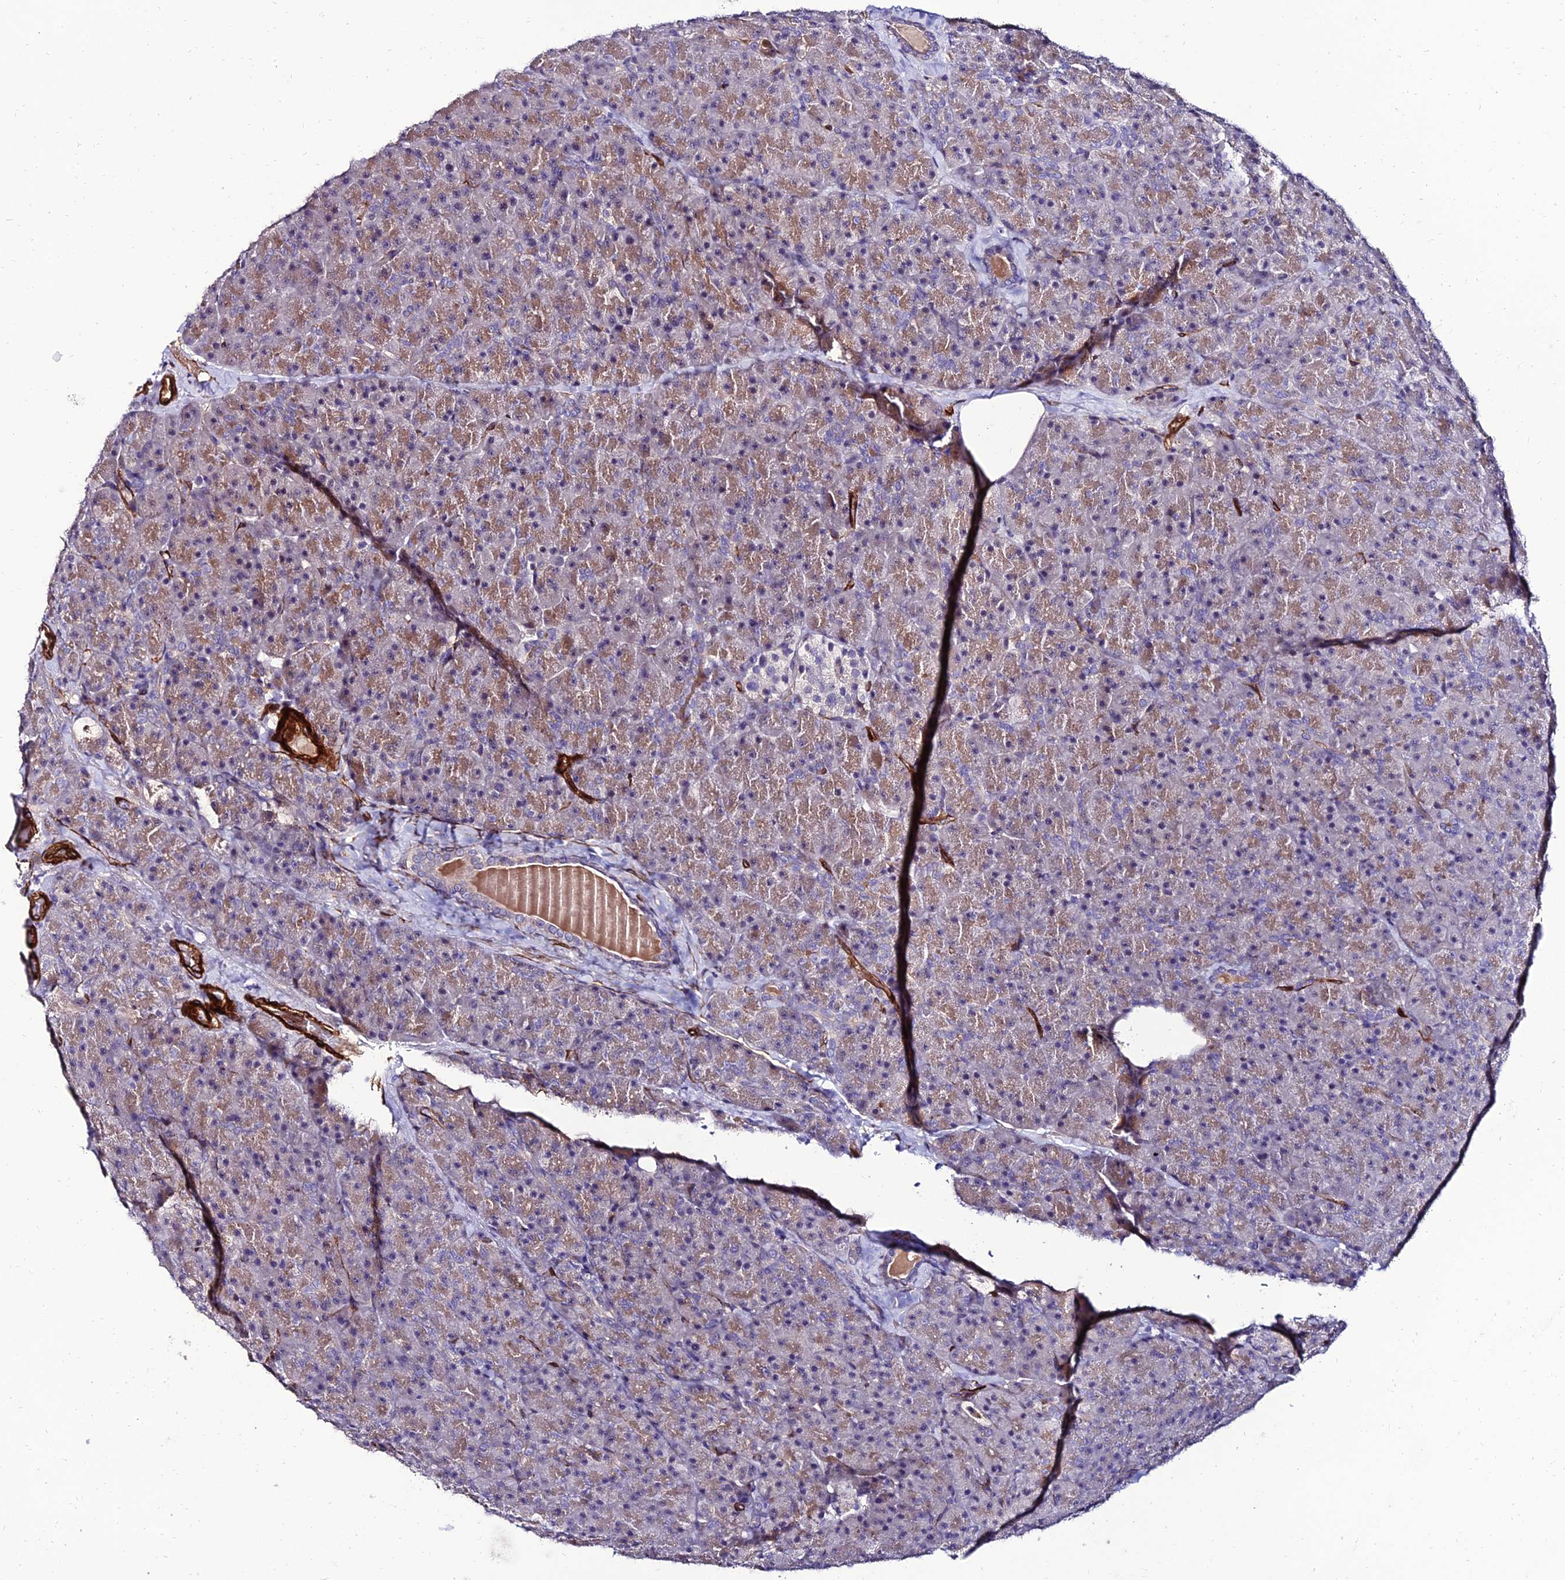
{"staining": {"intensity": "moderate", "quantity": "25%-75%", "location": "cytoplasmic/membranous"}, "tissue": "pancreas", "cell_type": "Exocrine glandular cells", "image_type": "normal", "snomed": [{"axis": "morphology", "description": "Normal tissue, NOS"}, {"axis": "topography", "description": "Pancreas"}], "caption": "Pancreas stained with IHC reveals moderate cytoplasmic/membranous positivity in about 25%-75% of exocrine glandular cells.", "gene": "ALDH3B2", "patient": {"sex": "male", "age": 36}}